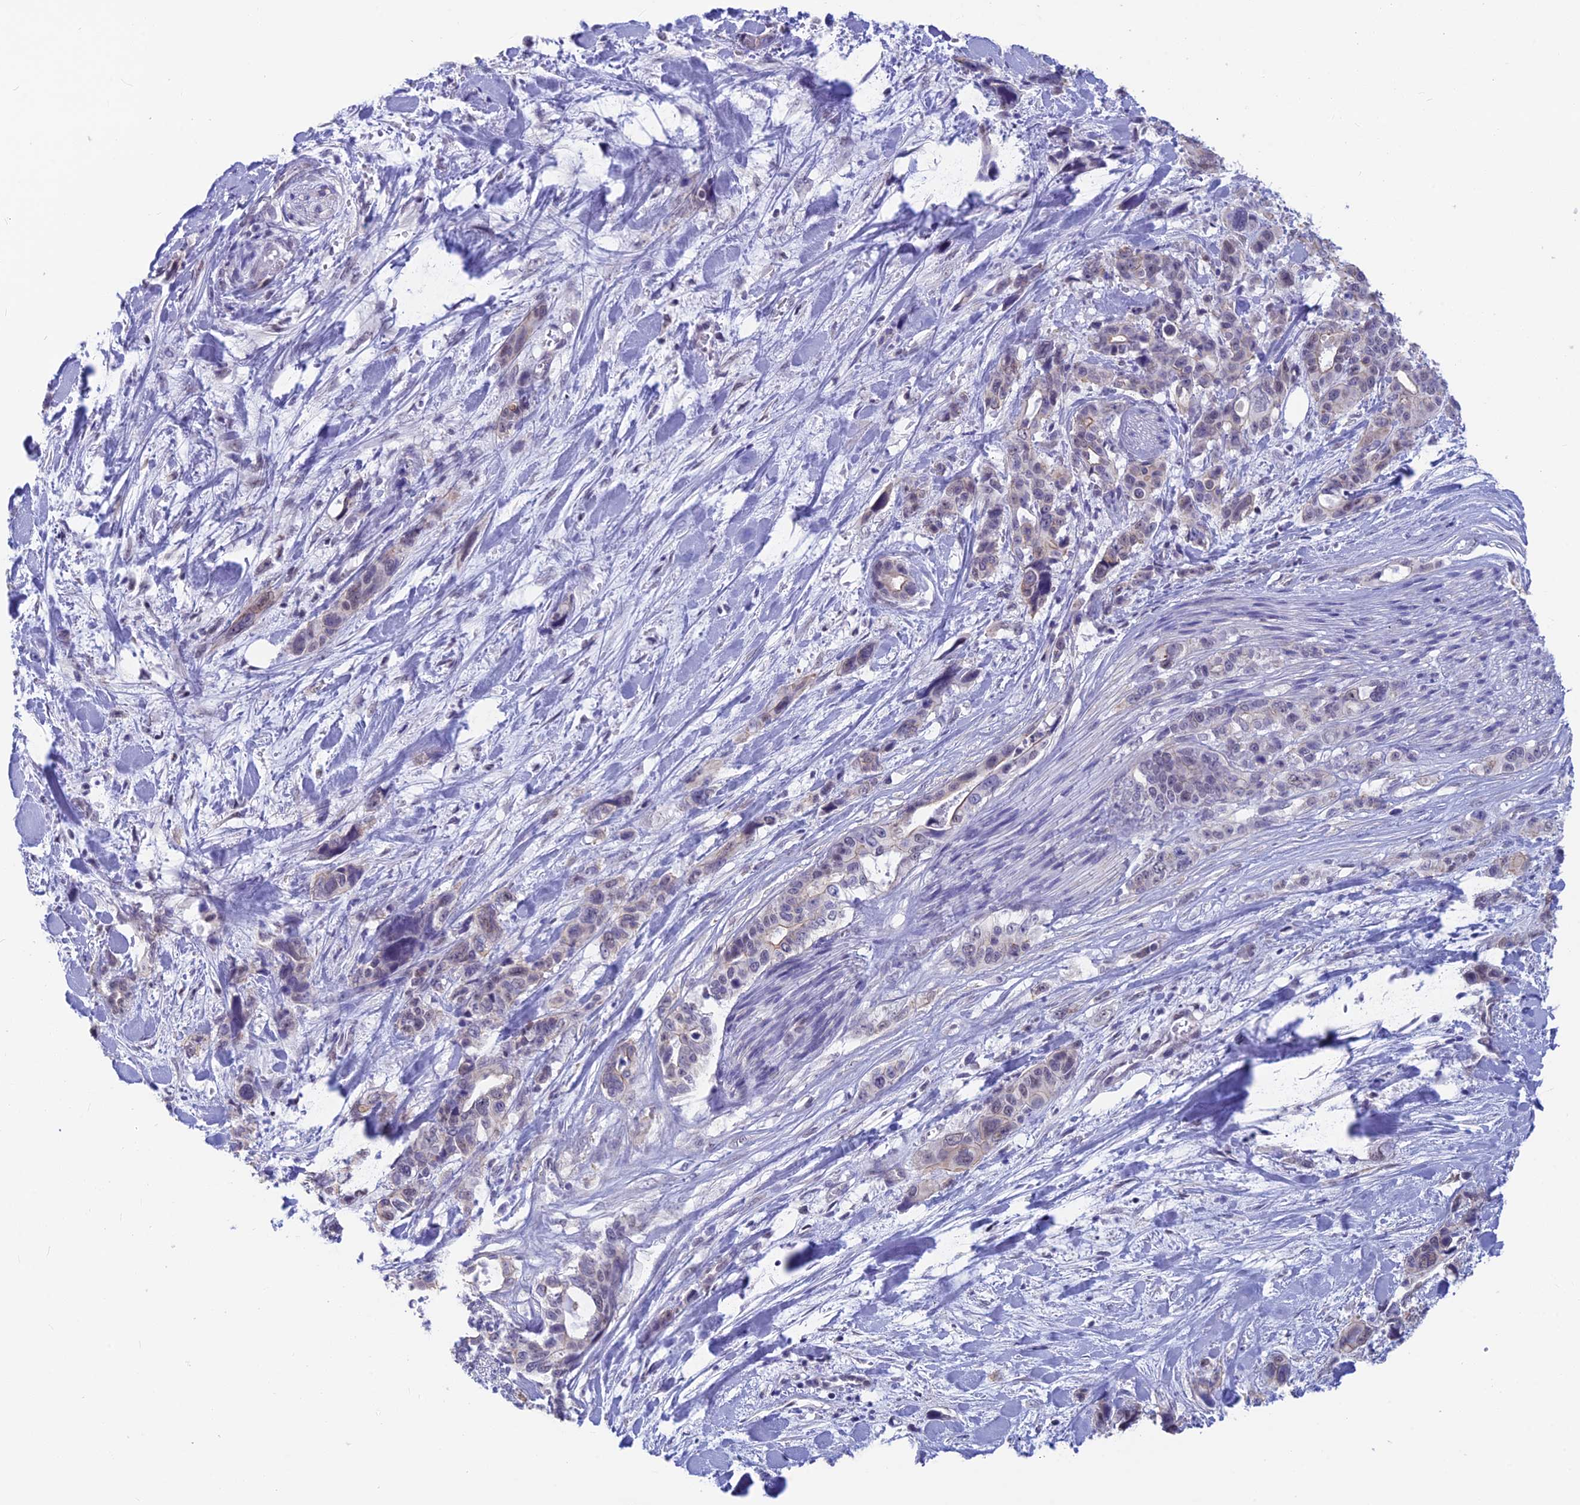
{"staining": {"intensity": "weak", "quantity": "<25%", "location": "cytoplasmic/membranous"}, "tissue": "pancreatic cancer", "cell_type": "Tumor cells", "image_type": "cancer", "snomed": [{"axis": "morphology", "description": "Adenocarcinoma, NOS"}, {"axis": "topography", "description": "Pancreas"}], "caption": "IHC image of human adenocarcinoma (pancreatic) stained for a protein (brown), which shows no positivity in tumor cells.", "gene": "SRSF5", "patient": {"sex": "male", "age": 46}}